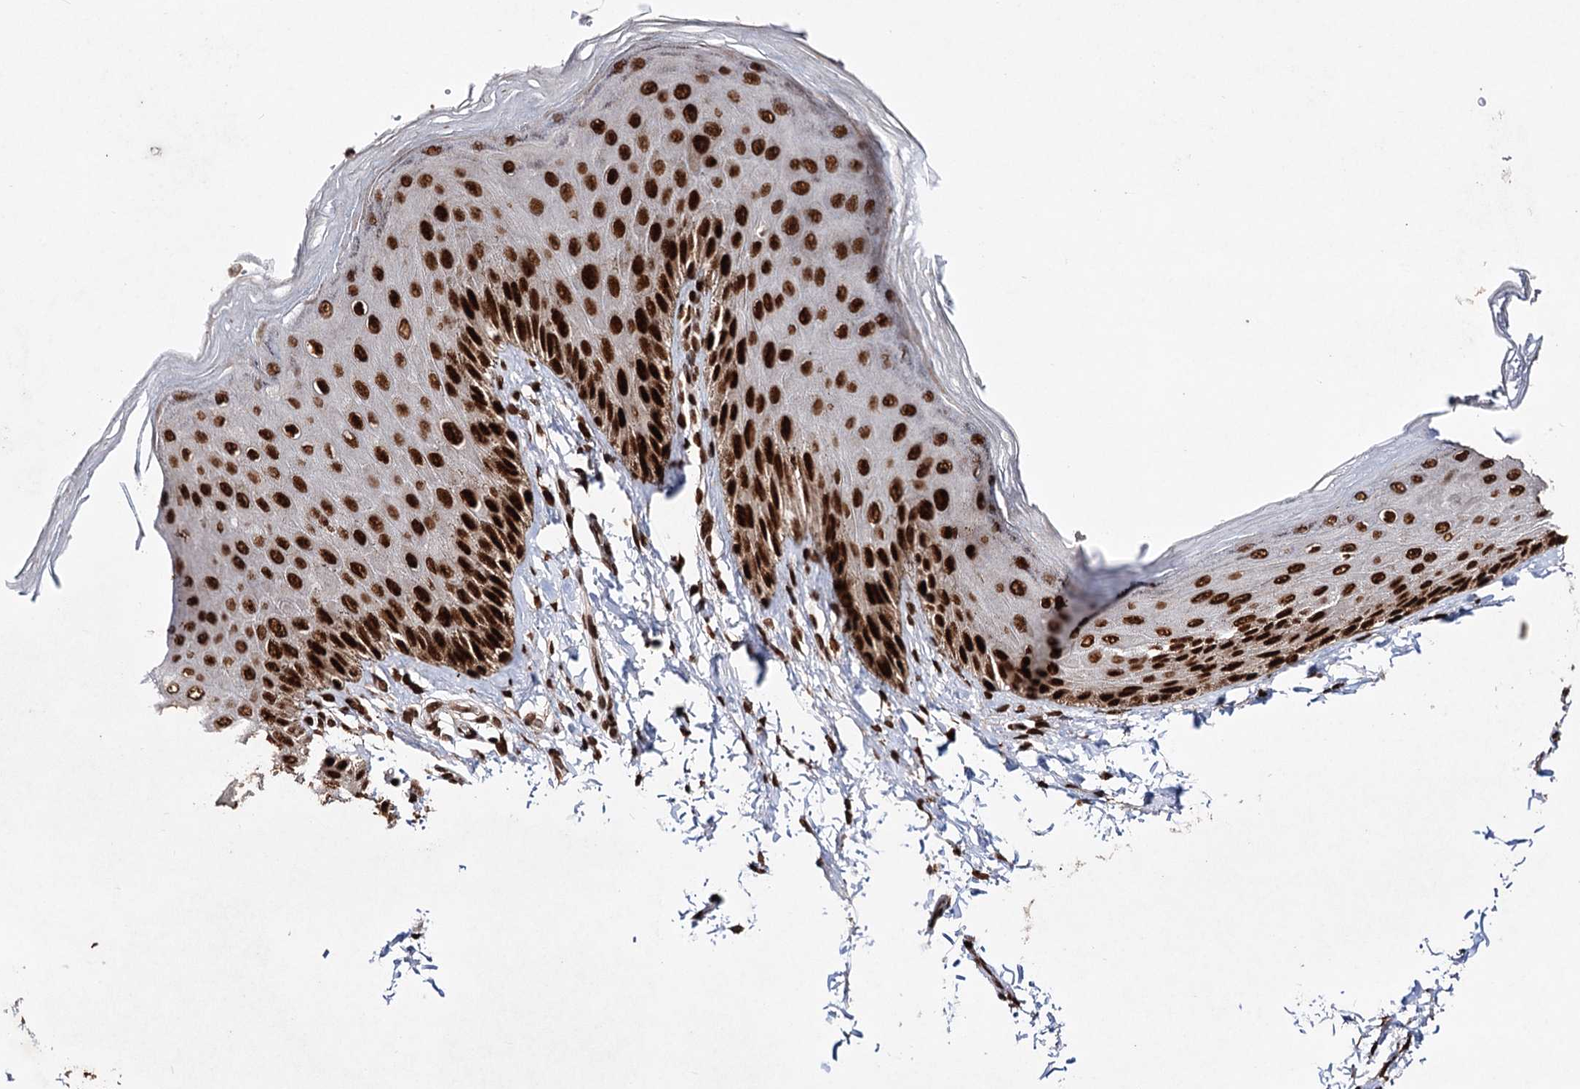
{"staining": {"intensity": "strong", "quantity": ">75%", "location": "nuclear"}, "tissue": "skin", "cell_type": "Epidermal cells", "image_type": "normal", "snomed": [{"axis": "morphology", "description": "Normal tissue, NOS"}, {"axis": "topography", "description": "Anal"}], "caption": "Skin stained for a protein (brown) demonstrates strong nuclear positive expression in about >75% of epidermal cells.", "gene": "MATR3", "patient": {"sex": "male", "age": 44}}